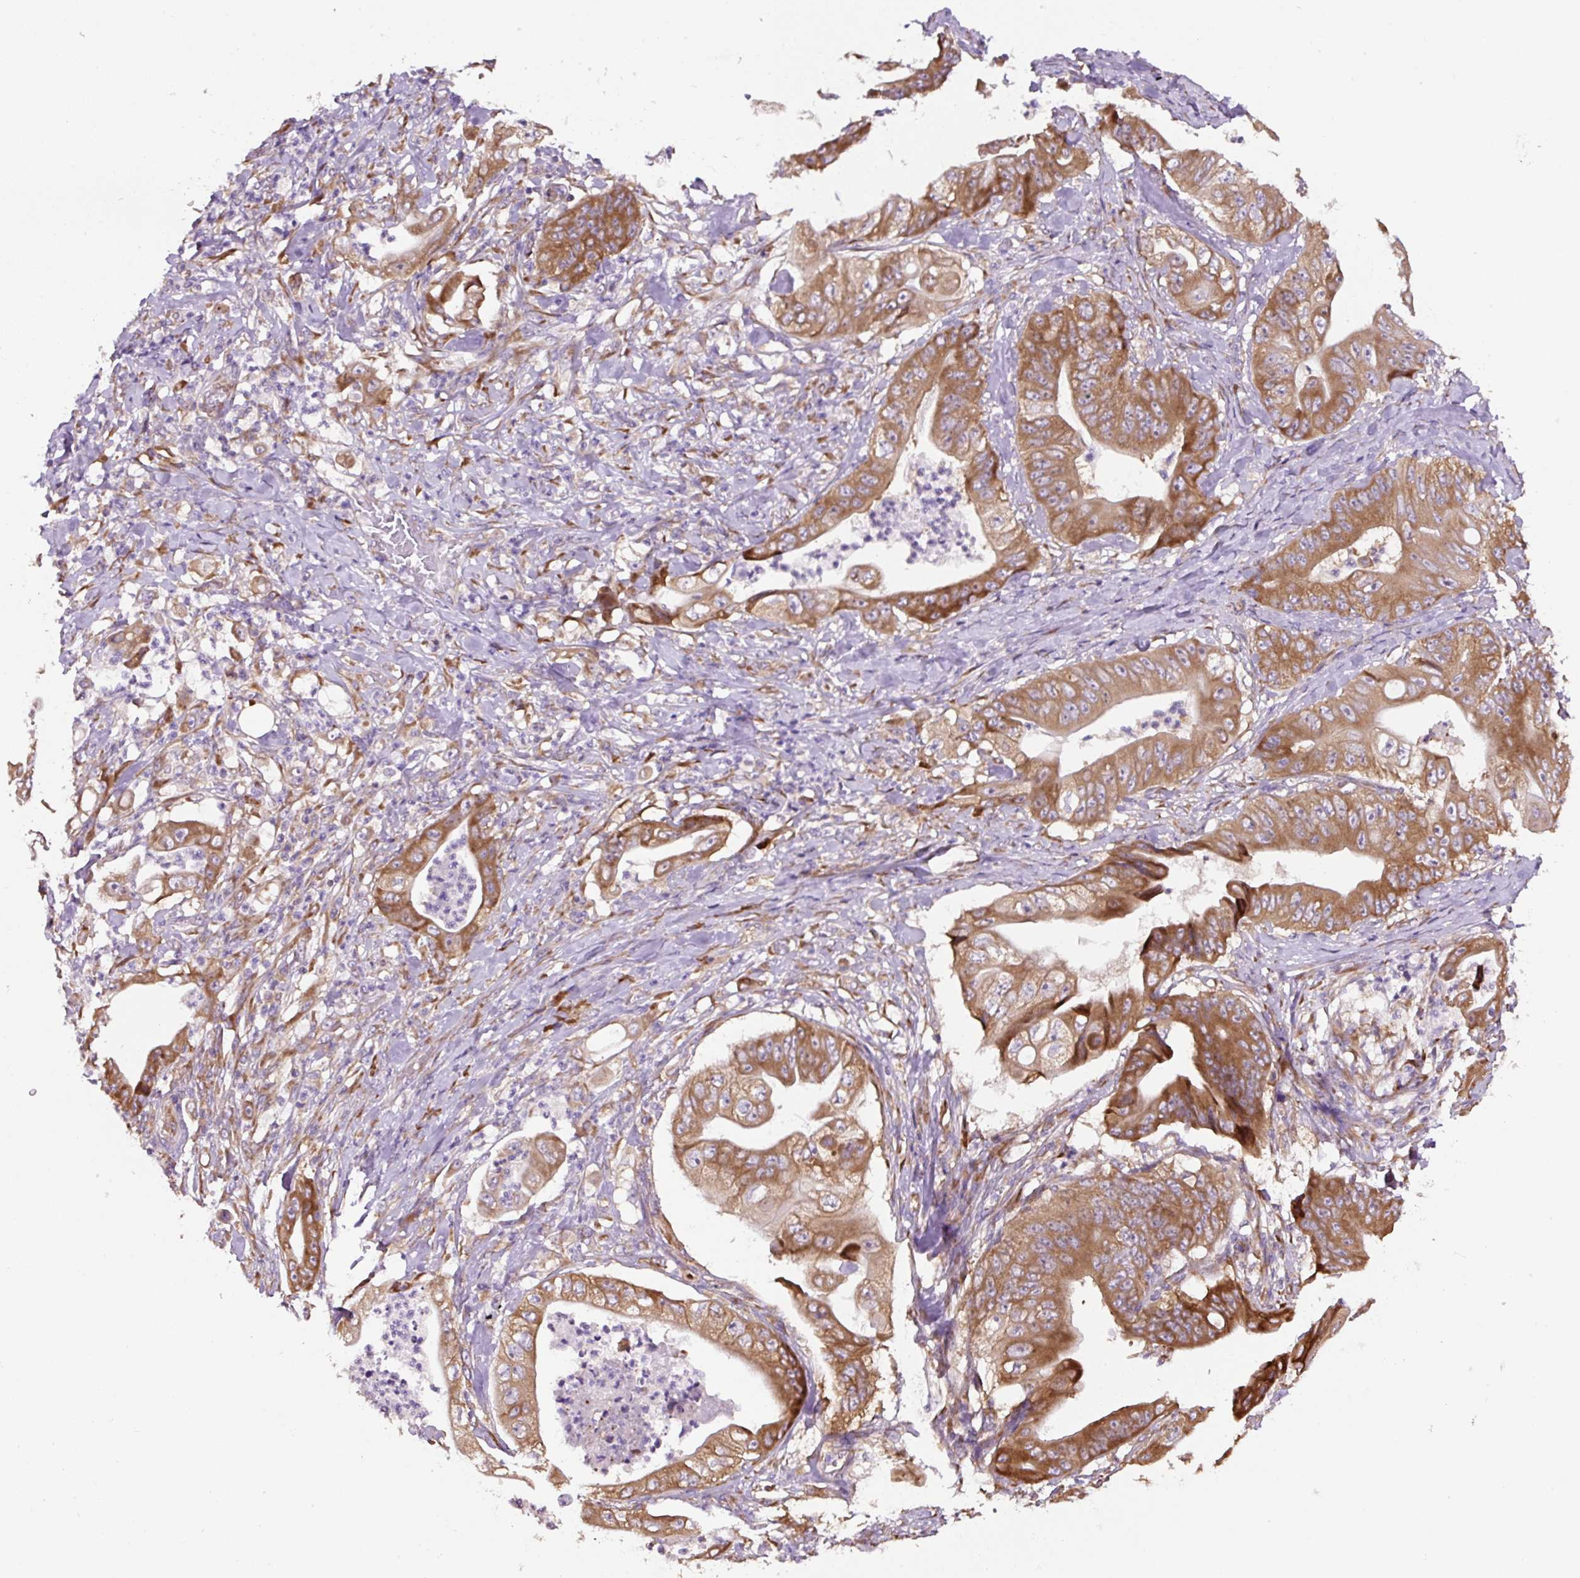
{"staining": {"intensity": "moderate", "quantity": ">75%", "location": "cytoplasmic/membranous"}, "tissue": "stomach cancer", "cell_type": "Tumor cells", "image_type": "cancer", "snomed": [{"axis": "morphology", "description": "Adenocarcinoma, NOS"}, {"axis": "topography", "description": "Stomach"}], "caption": "This is an image of immunohistochemistry (IHC) staining of stomach cancer, which shows moderate positivity in the cytoplasmic/membranous of tumor cells.", "gene": "RPS23", "patient": {"sex": "female", "age": 73}}